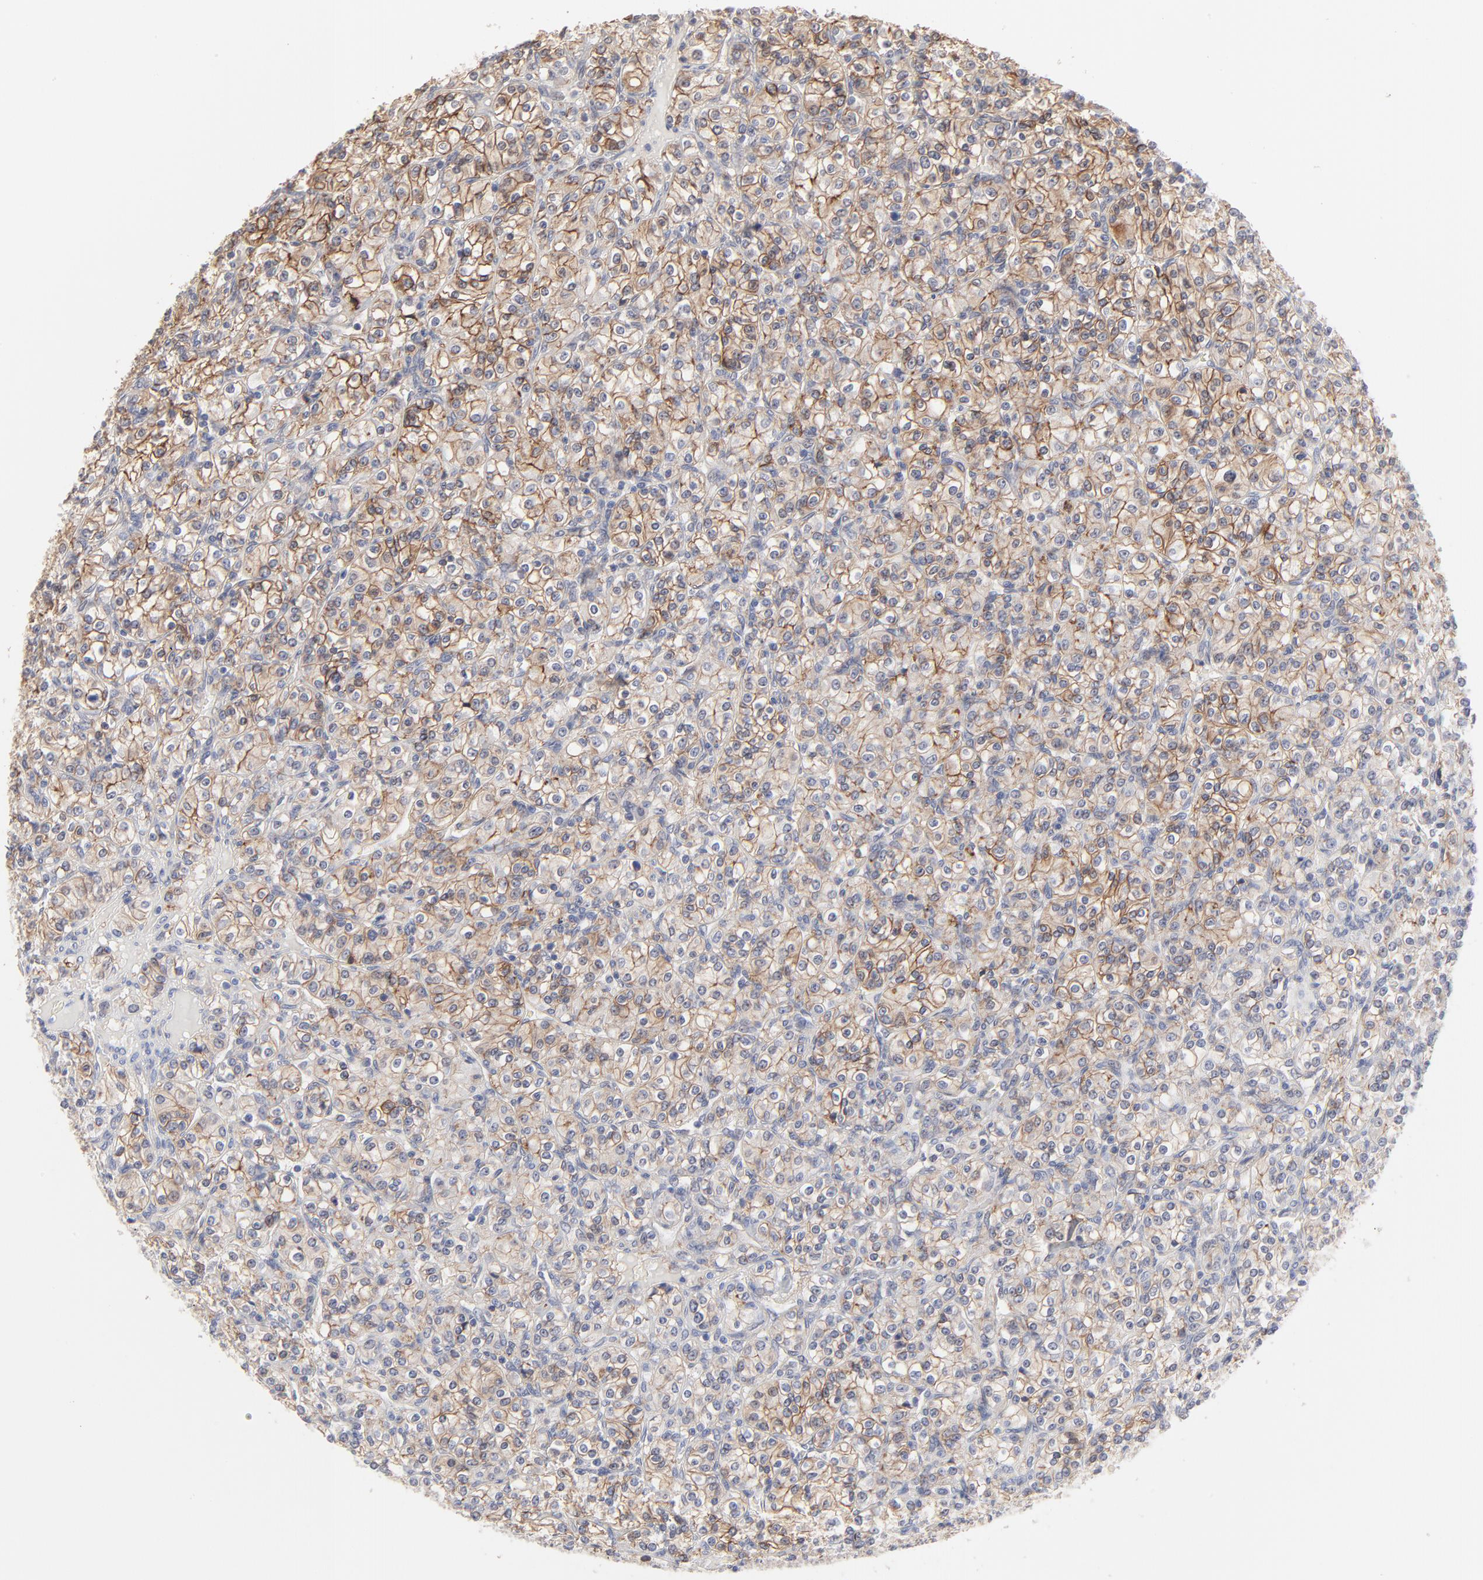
{"staining": {"intensity": "strong", "quantity": ">75%", "location": "cytoplasmic/membranous"}, "tissue": "renal cancer", "cell_type": "Tumor cells", "image_type": "cancer", "snomed": [{"axis": "morphology", "description": "Adenocarcinoma, NOS"}, {"axis": "topography", "description": "Kidney"}], "caption": "Brown immunohistochemical staining in human adenocarcinoma (renal) reveals strong cytoplasmic/membranous staining in about >75% of tumor cells. Nuclei are stained in blue.", "gene": "SLC16A1", "patient": {"sex": "male", "age": 77}}